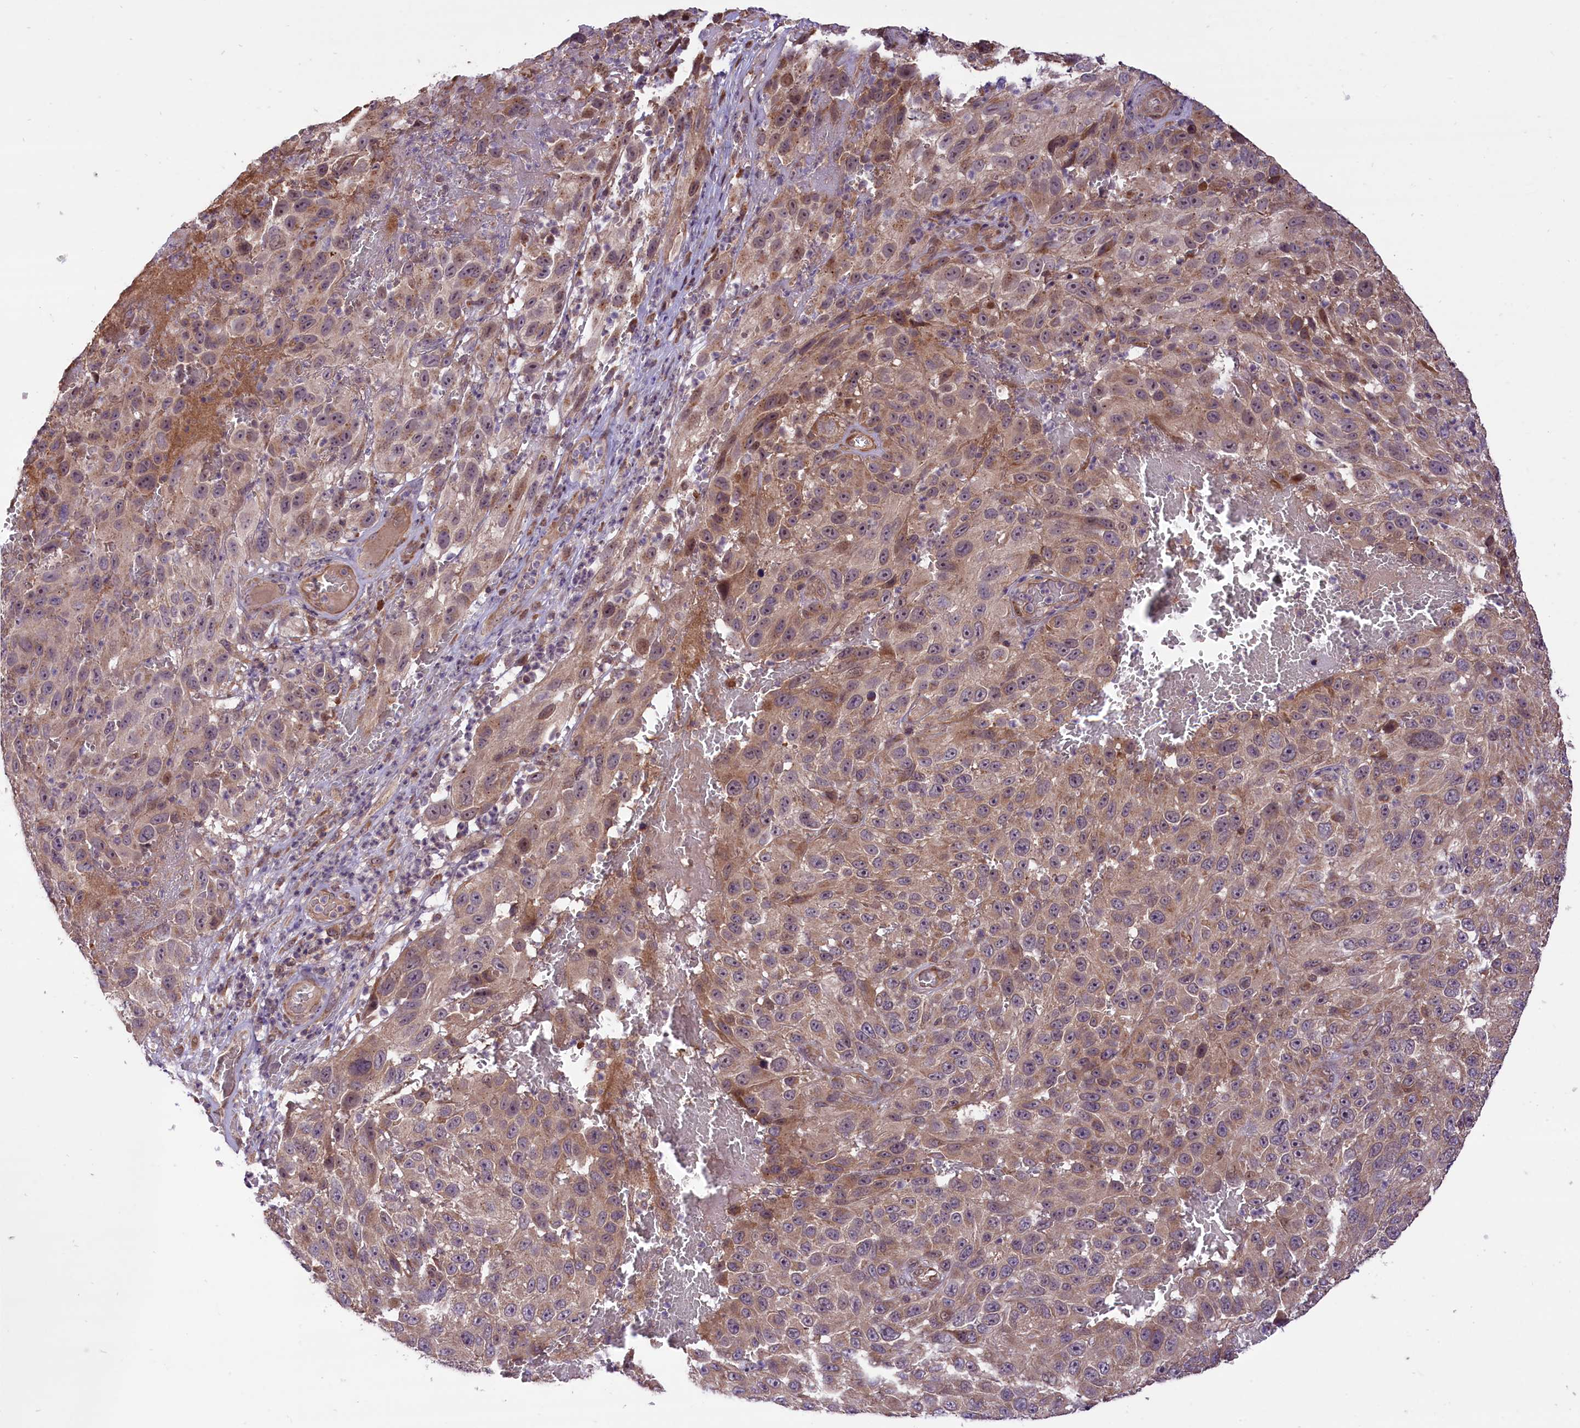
{"staining": {"intensity": "weak", "quantity": ">75%", "location": "cytoplasmic/membranous"}, "tissue": "melanoma", "cell_type": "Tumor cells", "image_type": "cancer", "snomed": [{"axis": "morphology", "description": "Malignant melanoma, NOS"}, {"axis": "topography", "description": "Skin"}], "caption": "Tumor cells demonstrate low levels of weak cytoplasmic/membranous expression in about >75% of cells in melanoma.", "gene": "HDAC5", "patient": {"sex": "female", "age": 96}}